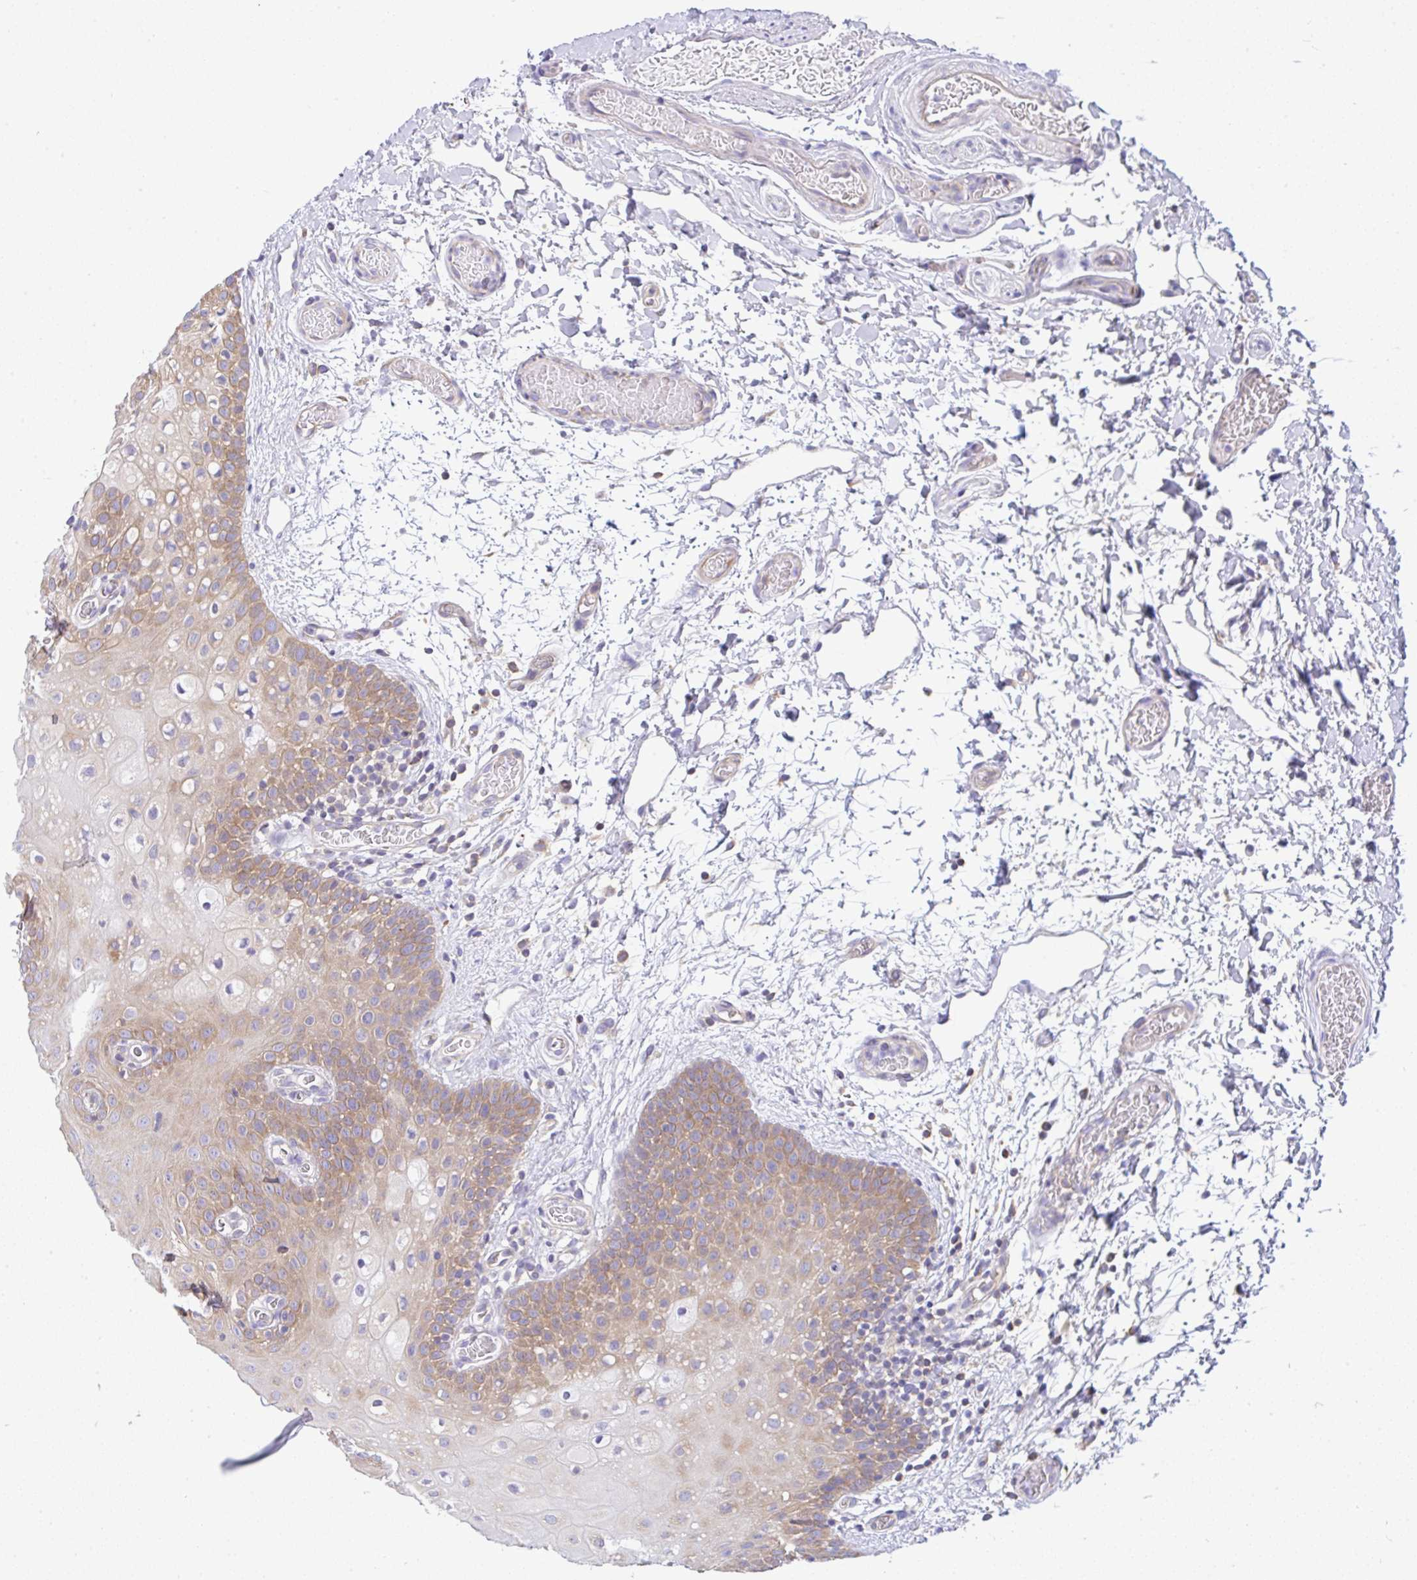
{"staining": {"intensity": "moderate", "quantity": "25%-75%", "location": "cytoplasmic/membranous"}, "tissue": "oral mucosa", "cell_type": "Squamous epithelial cells", "image_type": "normal", "snomed": [{"axis": "morphology", "description": "Normal tissue, NOS"}, {"axis": "morphology", "description": "Squamous cell carcinoma, NOS"}, {"axis": "topography", "description": "Oral tissue"}, {"axis": "topography", "description": "Tounge, NOS"}, {"axis": "topography", "description": "Head-Neck"}], "caption": "Squamous epithelial cells show medium levels of moderate cytoplasmic/membranous positivity in about 25%-75% of cells in unremarkable human oral mucosa.", "gene": "GFPT2", "patient": {"sex": "male", "age": 76}}